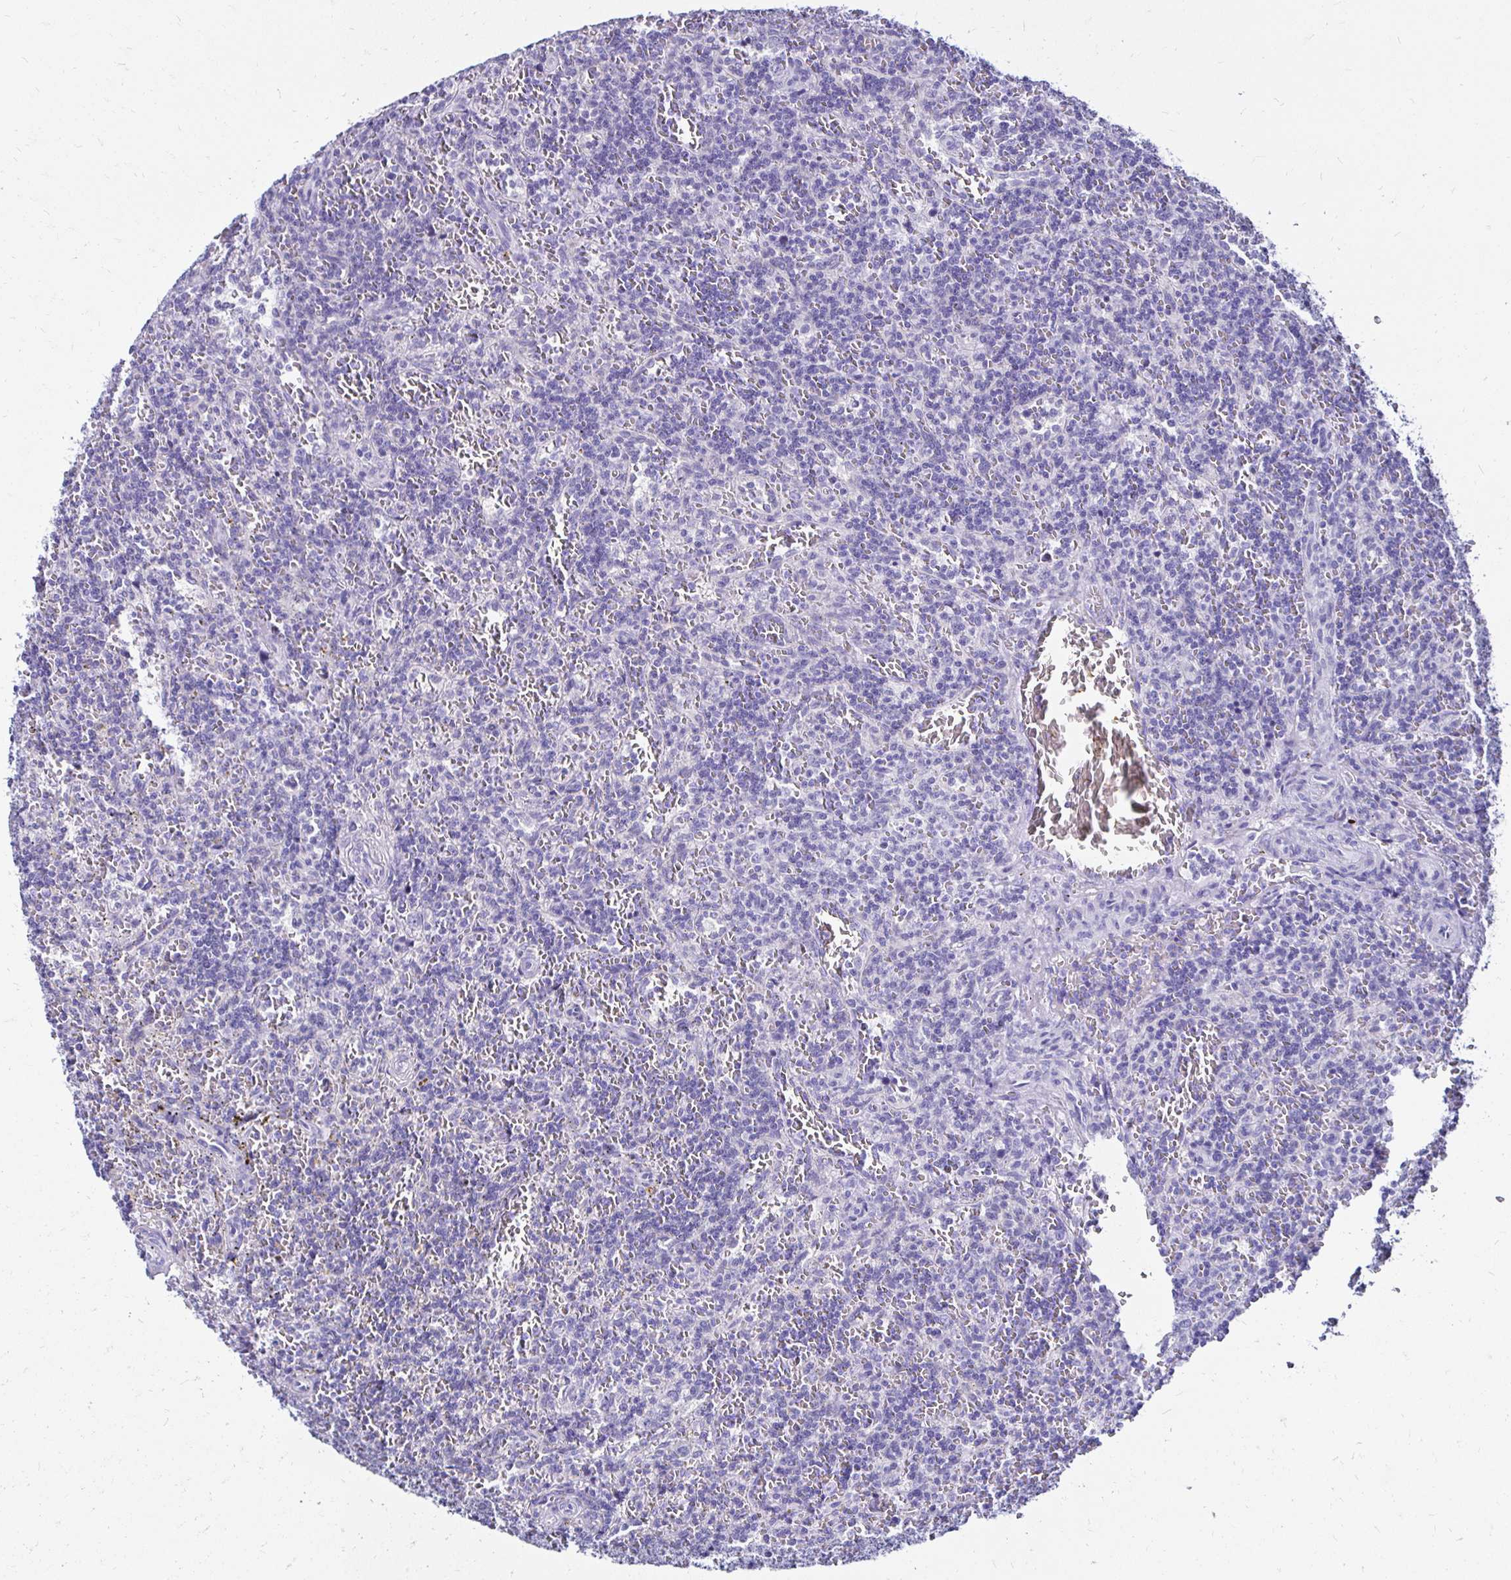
{"staining": {"intensity": "negative", "quantity": "none", "location": "none"}, "tissue": "lymphoma", "cell_type": "Tumor cells", "image_type": "cancer", "snomed": [{"axis": "morphology", "description": "Malignant lymphoma, non-Hodgkin's type, Low grade"}, {"axis": "topography", "description": "Spleen"}], "caption": "Lymphoma stained for a protein using IHC exhibits no expression tumor cells.", "gene": "KCNT1", "patient": {"sex": "male", "age": 73}}